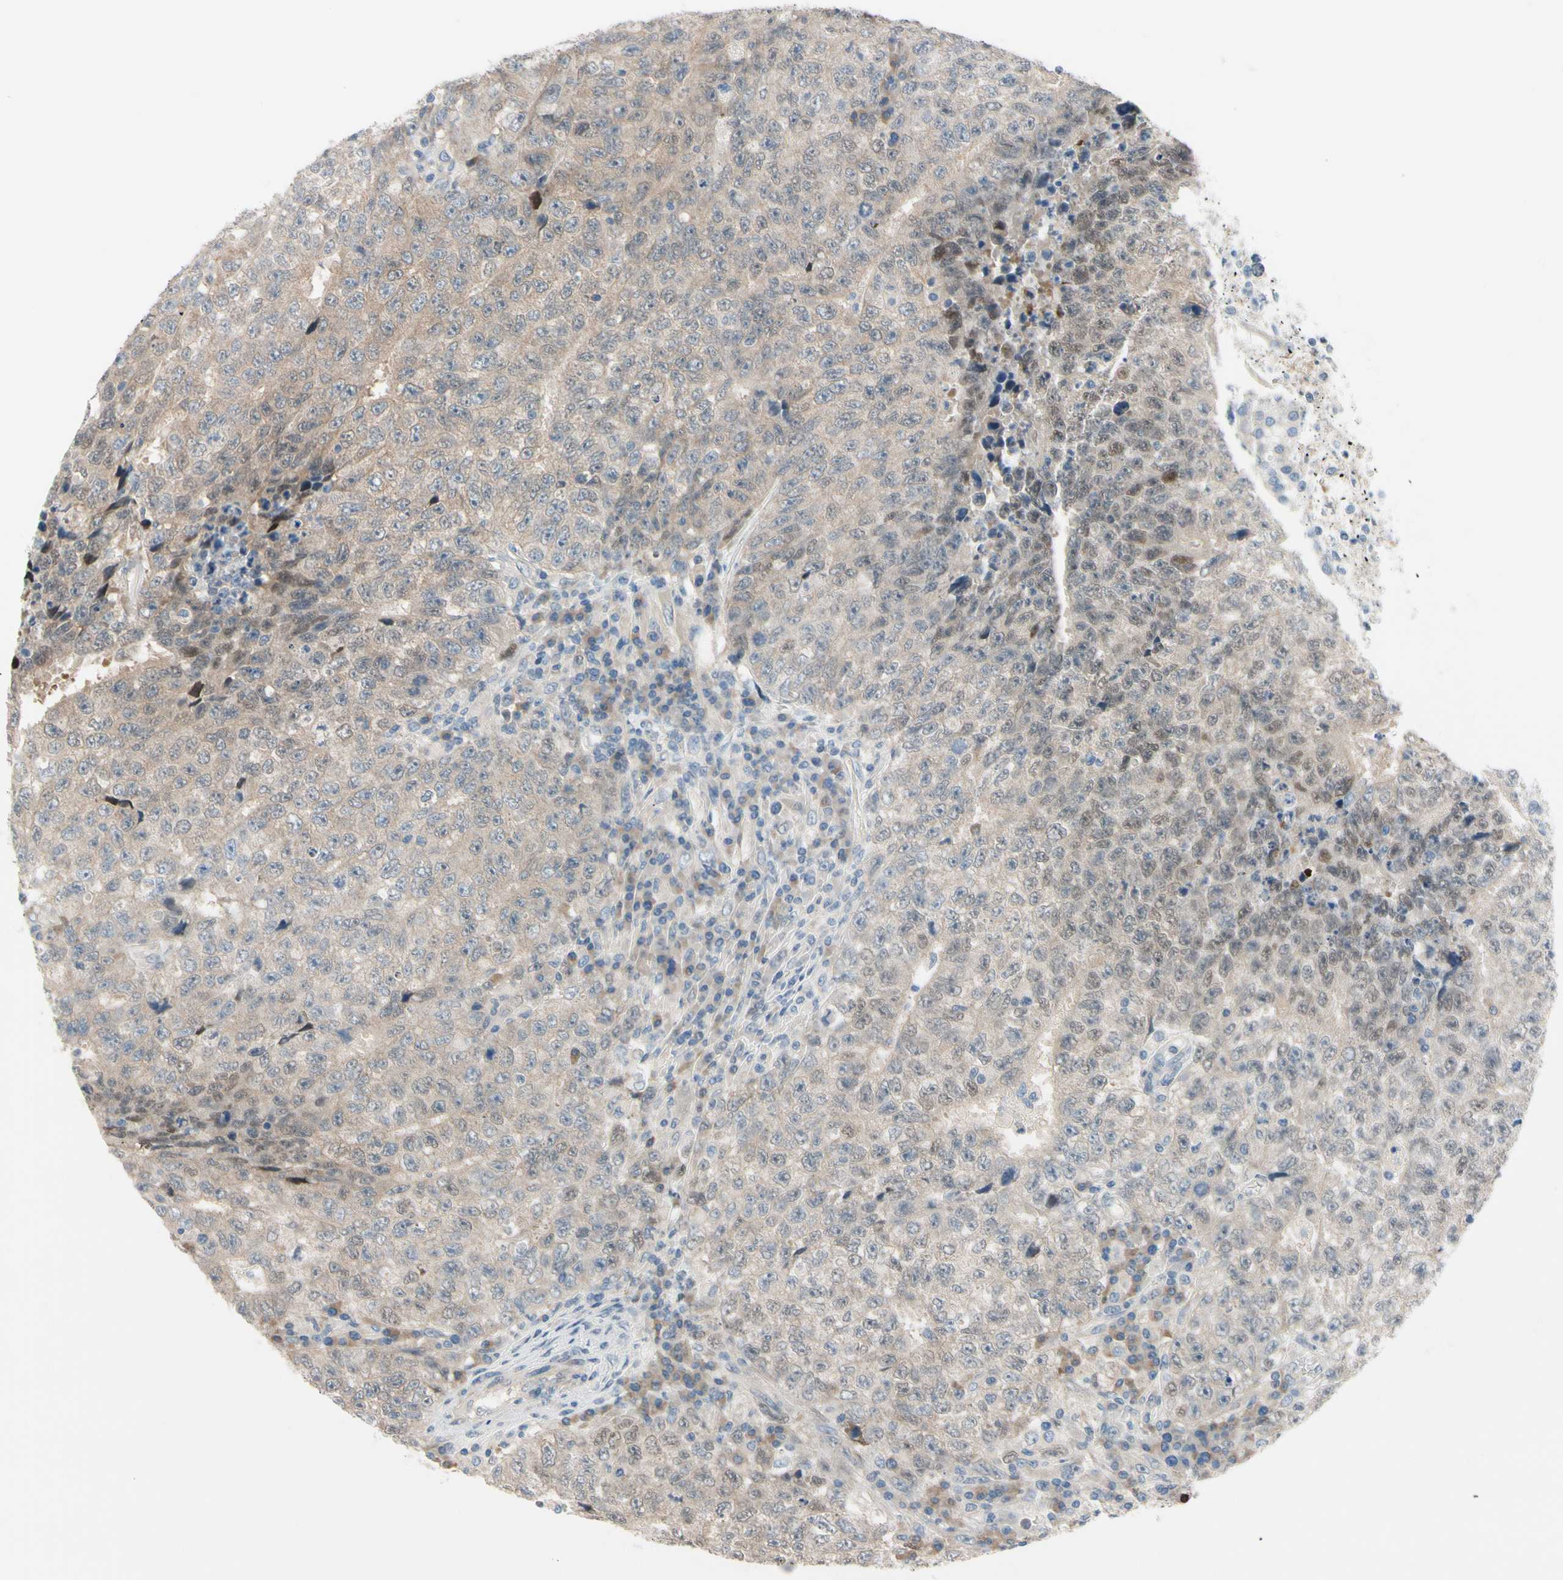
{"staining": {"intensity": "moderate", "quantity": ">75%", "location": "cytoplasmic/membranous"}, "tissue": "testis cancer", "cell_type": "Tumor cells", "image_type": "cancer", "snomed": [{"axis": "morphology", "description": "Necrosis, NOS"}, {"axis": "morphology", "description": "Carcinoma, Embryonal, NOS"}, {"axis": "topography", "description": "Testis"}], "caption": "IHC photomicrograph of human embryonal carcinoma (testis) stained for a protein (brown), which demonstrates medium levels of moderate cytoplasmic/membranous expression in approximately >75% of tumor cells.", "gene": "CFAP36", "patient": {"sex": "male", "age": 19}}